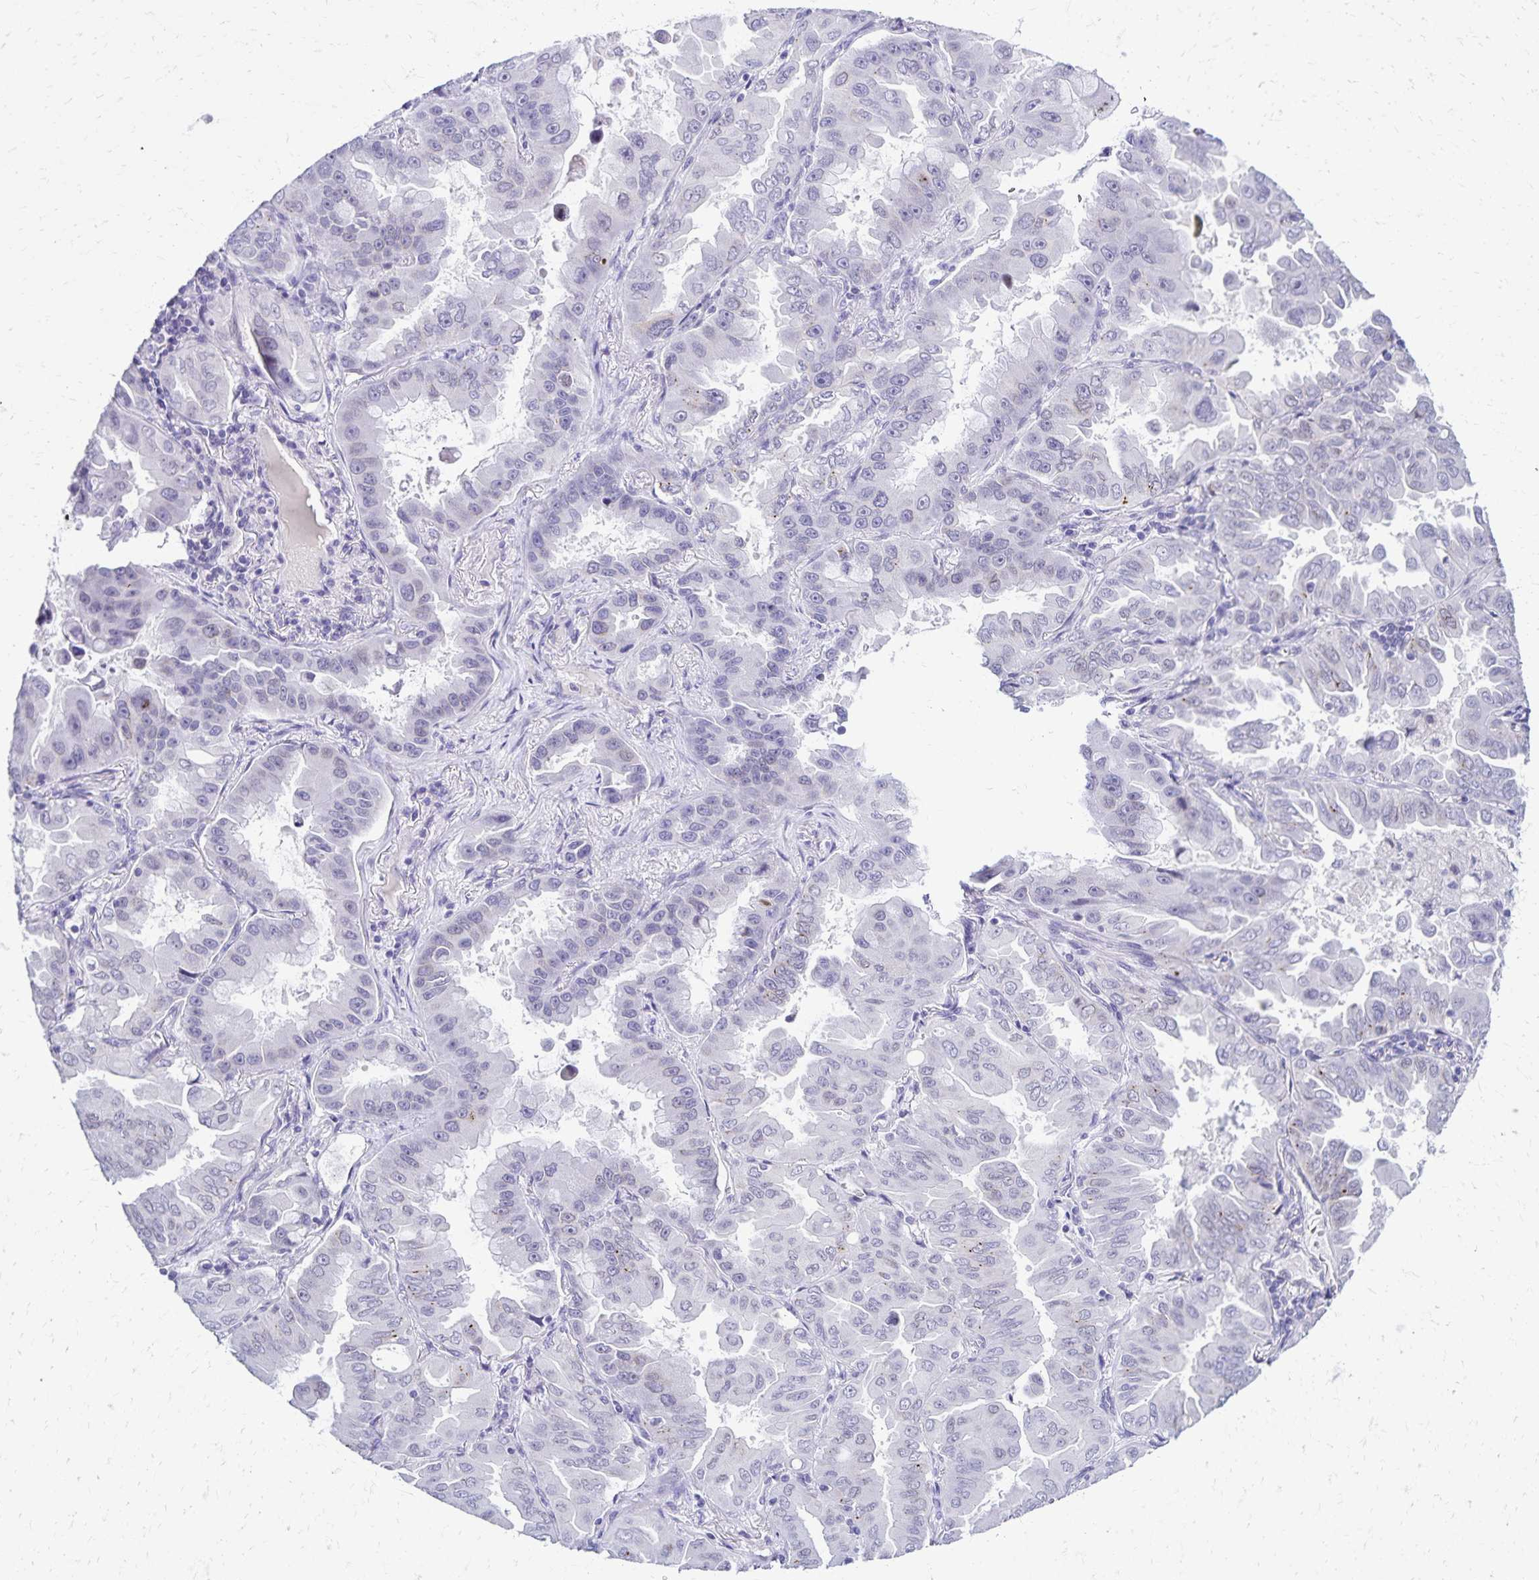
{"staining": {"intensity": "negative", "quantity": "none", "location": "none"}, "tissue": "lung cancer", "cell_type": "Tumor cells", "image_type": "cancer", "snomed": [{"axis": "morphology", "description": "Adenocarcinoma, NOS"}, {"axis": "topography", "description": "Lung"}], "caption": "DAB immunohistochemical staining of human lung cancer displays no significant expression in tumor cells. (DAB (3,3'-diaminobenzidine) IHC, high magnification).", "gene": "FAM166C", "patient": {"sex": "male", "age": 64}}